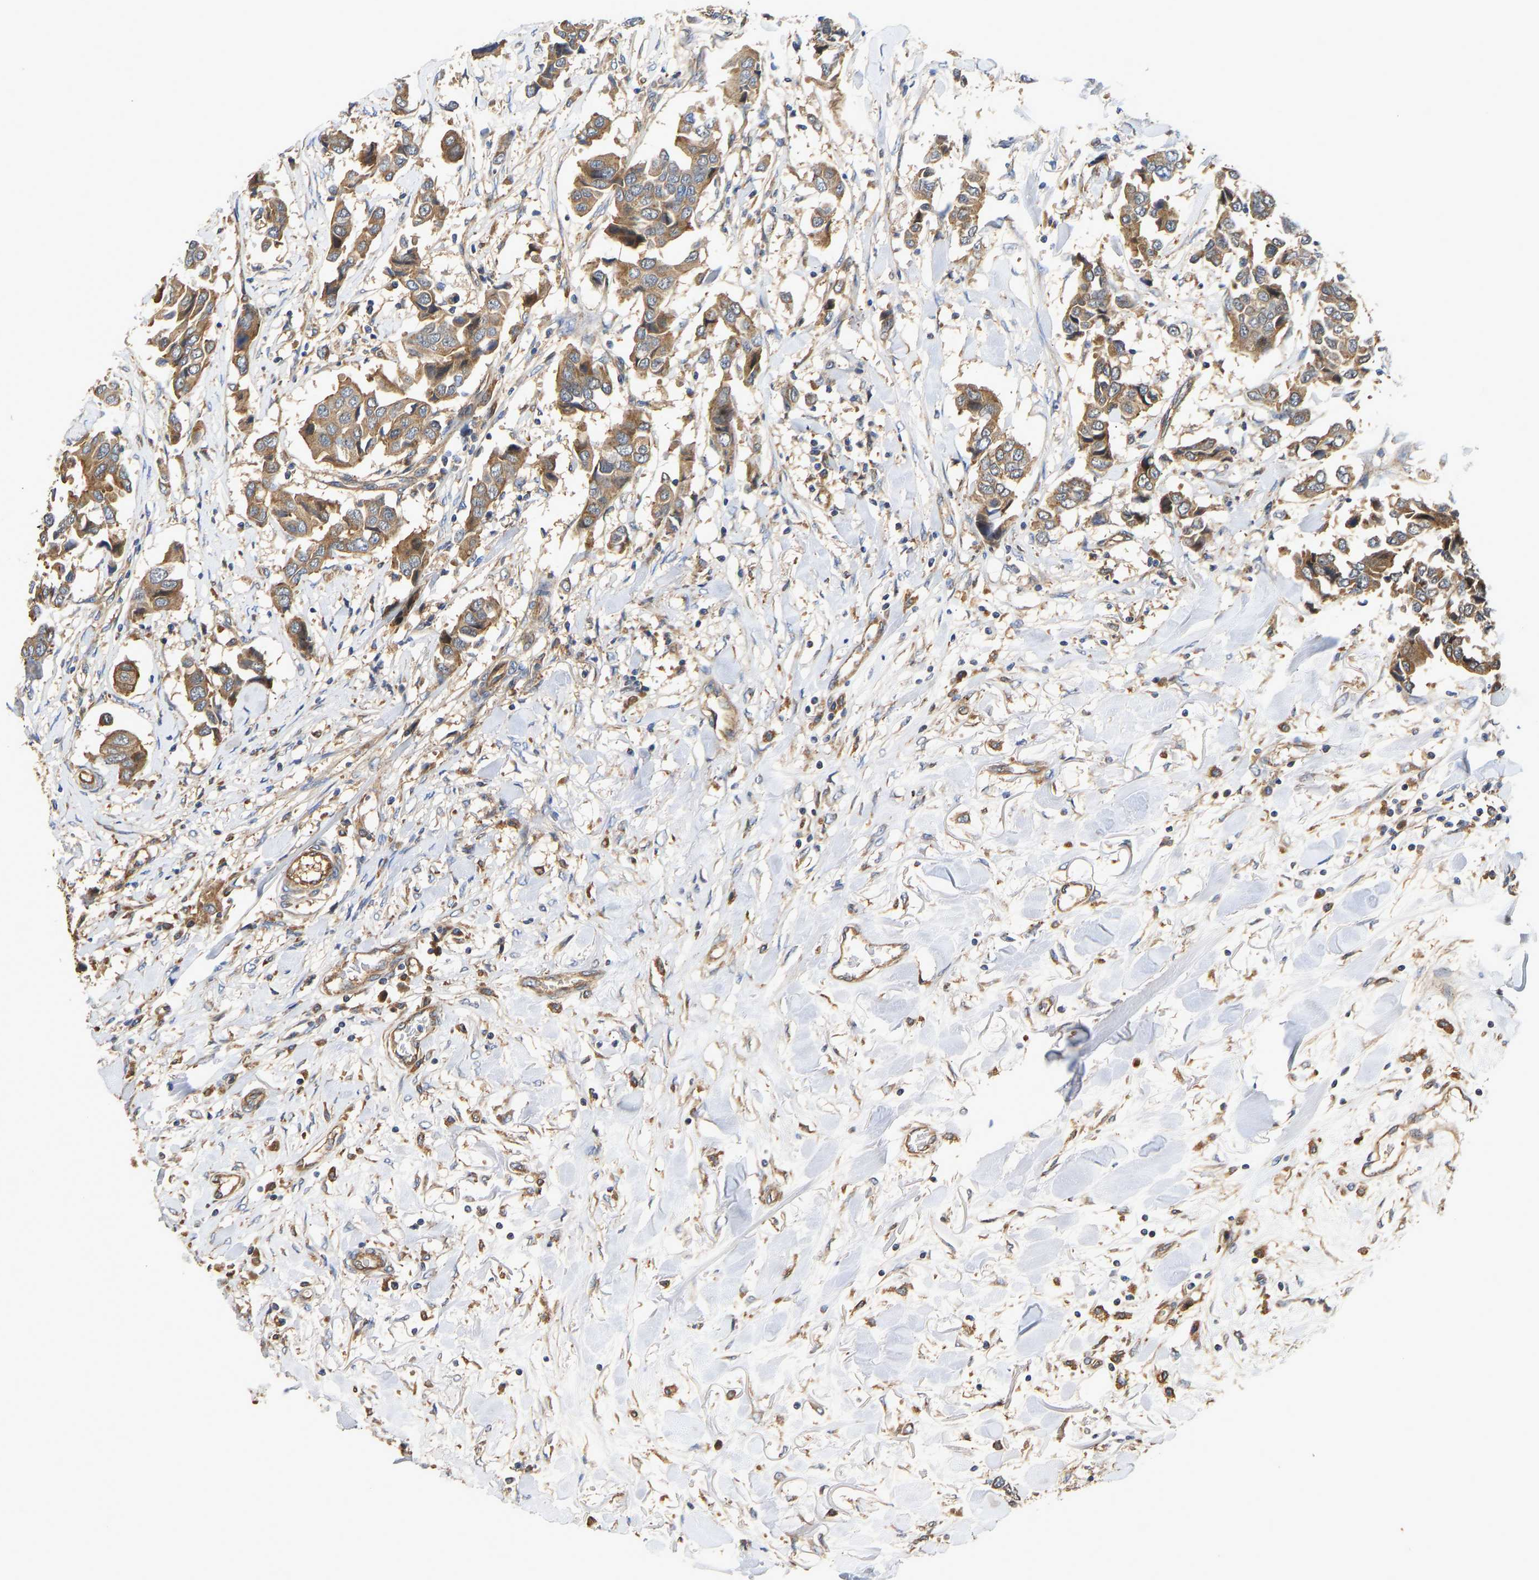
{"staining": {"intensity": "moderate", "quantity": ">75%", "location": "cytoplasmic/membranous"}, "tissue": "breast cancer", "cell_type": "Tumor cells", "image_type": "cancer", "snomed": [{"axis": "morphology", "description": "Duct carcinoma"}, {"axis": "topography", "description": "Breast"}], "caption": "Breast cancer (invasive ductal carcinoma) stained for a protein (brown) displays moderate cytoplasmic/membranous positive expression in about >75% of tumor cells.", "gene": "FLNB", "patient": {"sex": "female", "age": 80}}